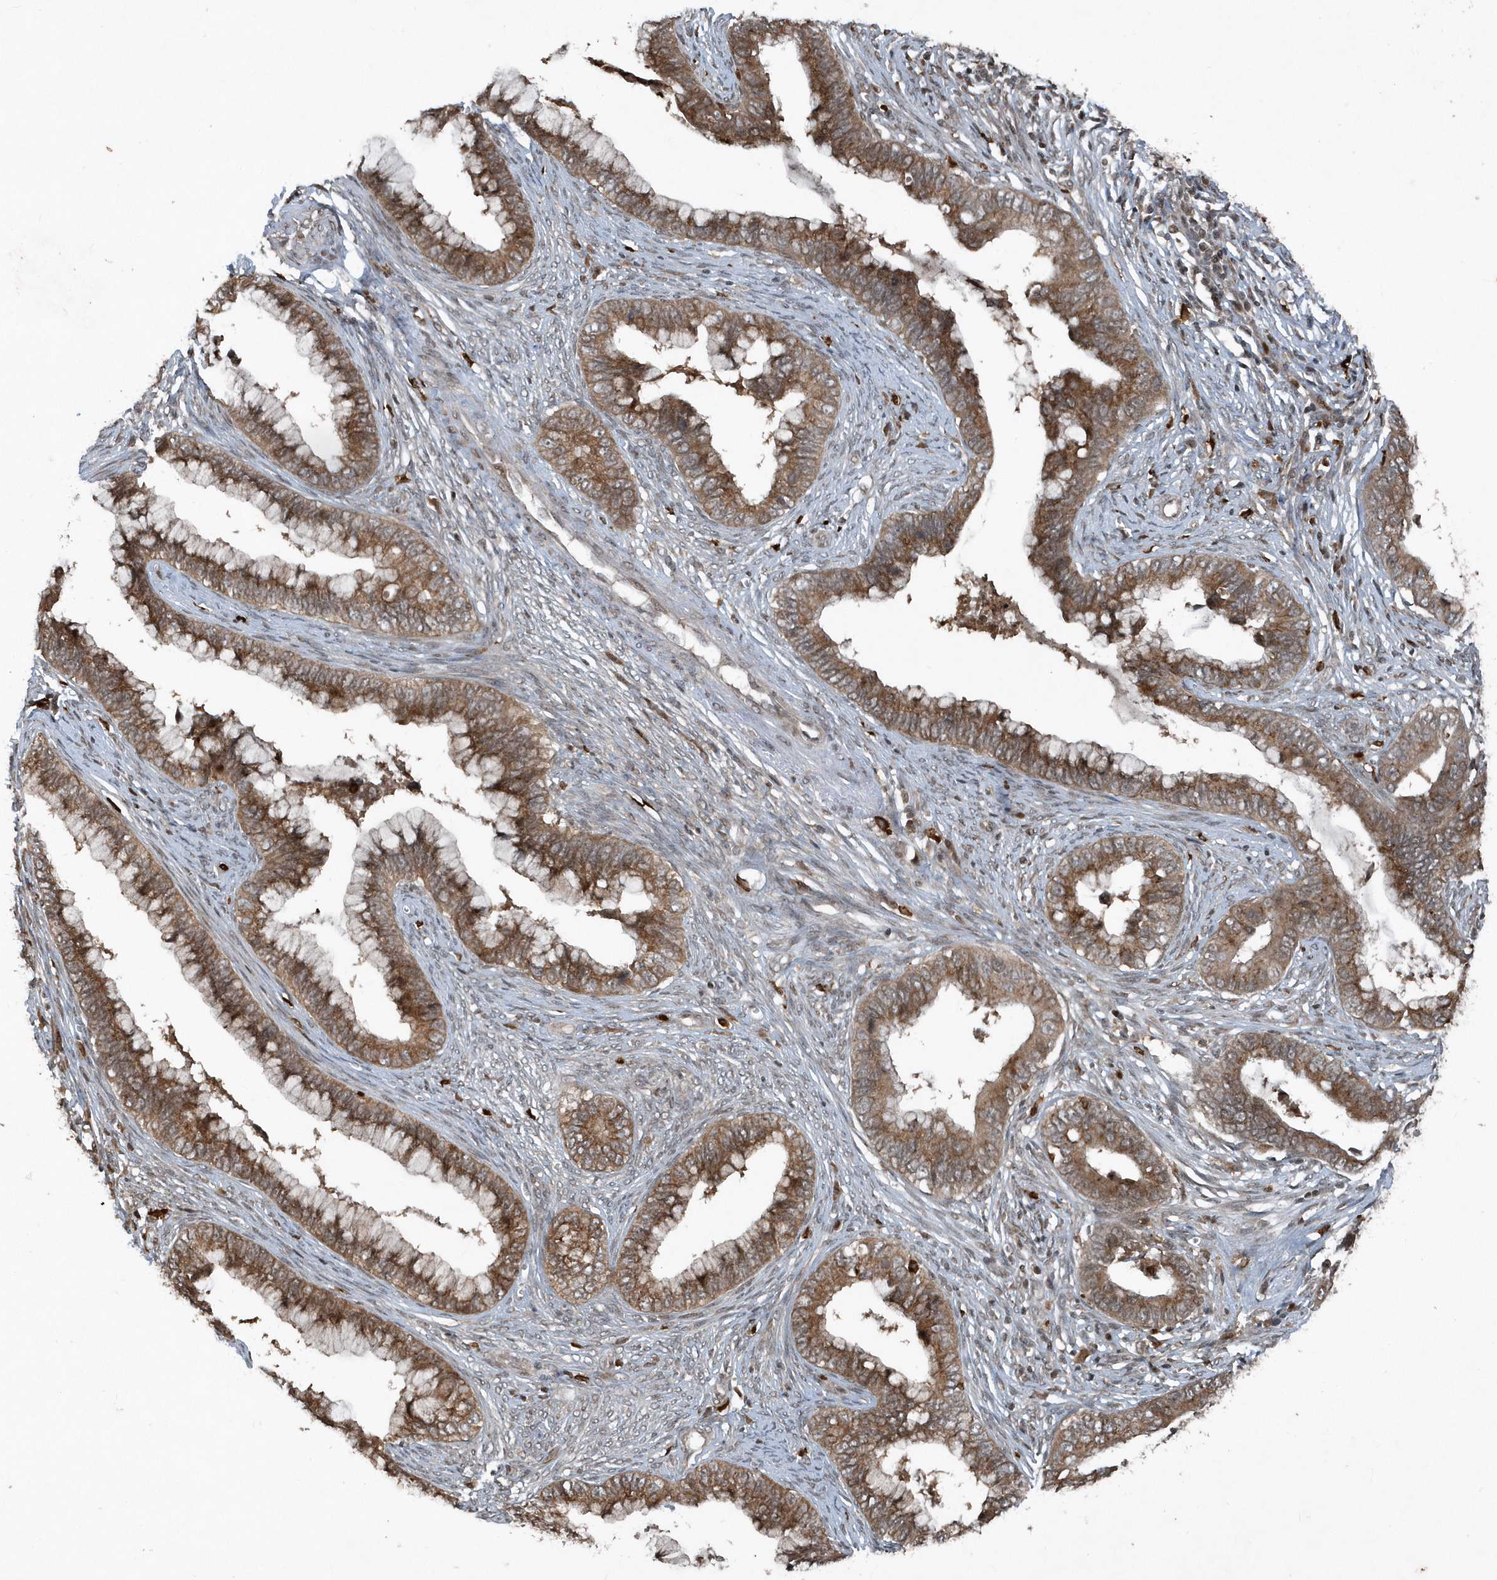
{"staining": {"intensity": "moderate", "quantity": ">75%", "location": "cytoplasmic/membranous"}, "tissue": "cervical cancer", "cell_type": "Tumor cells", "image_type": "cancer", "snomed": [{"axis": "morphology", "description": "Adenocarcinoma, NOS"}, {"axis": "topography", "description": "Cervix"}], "caption": "Cervical cancer (adenocarcinoma) was stained to show a protein in brown. There is medium levels of moderate cytoplasmic/membranous positivity in approximately >75% of tumor cells.", "gene": "EIF2B1", "patient": {"sex": "female", "age": 44}}